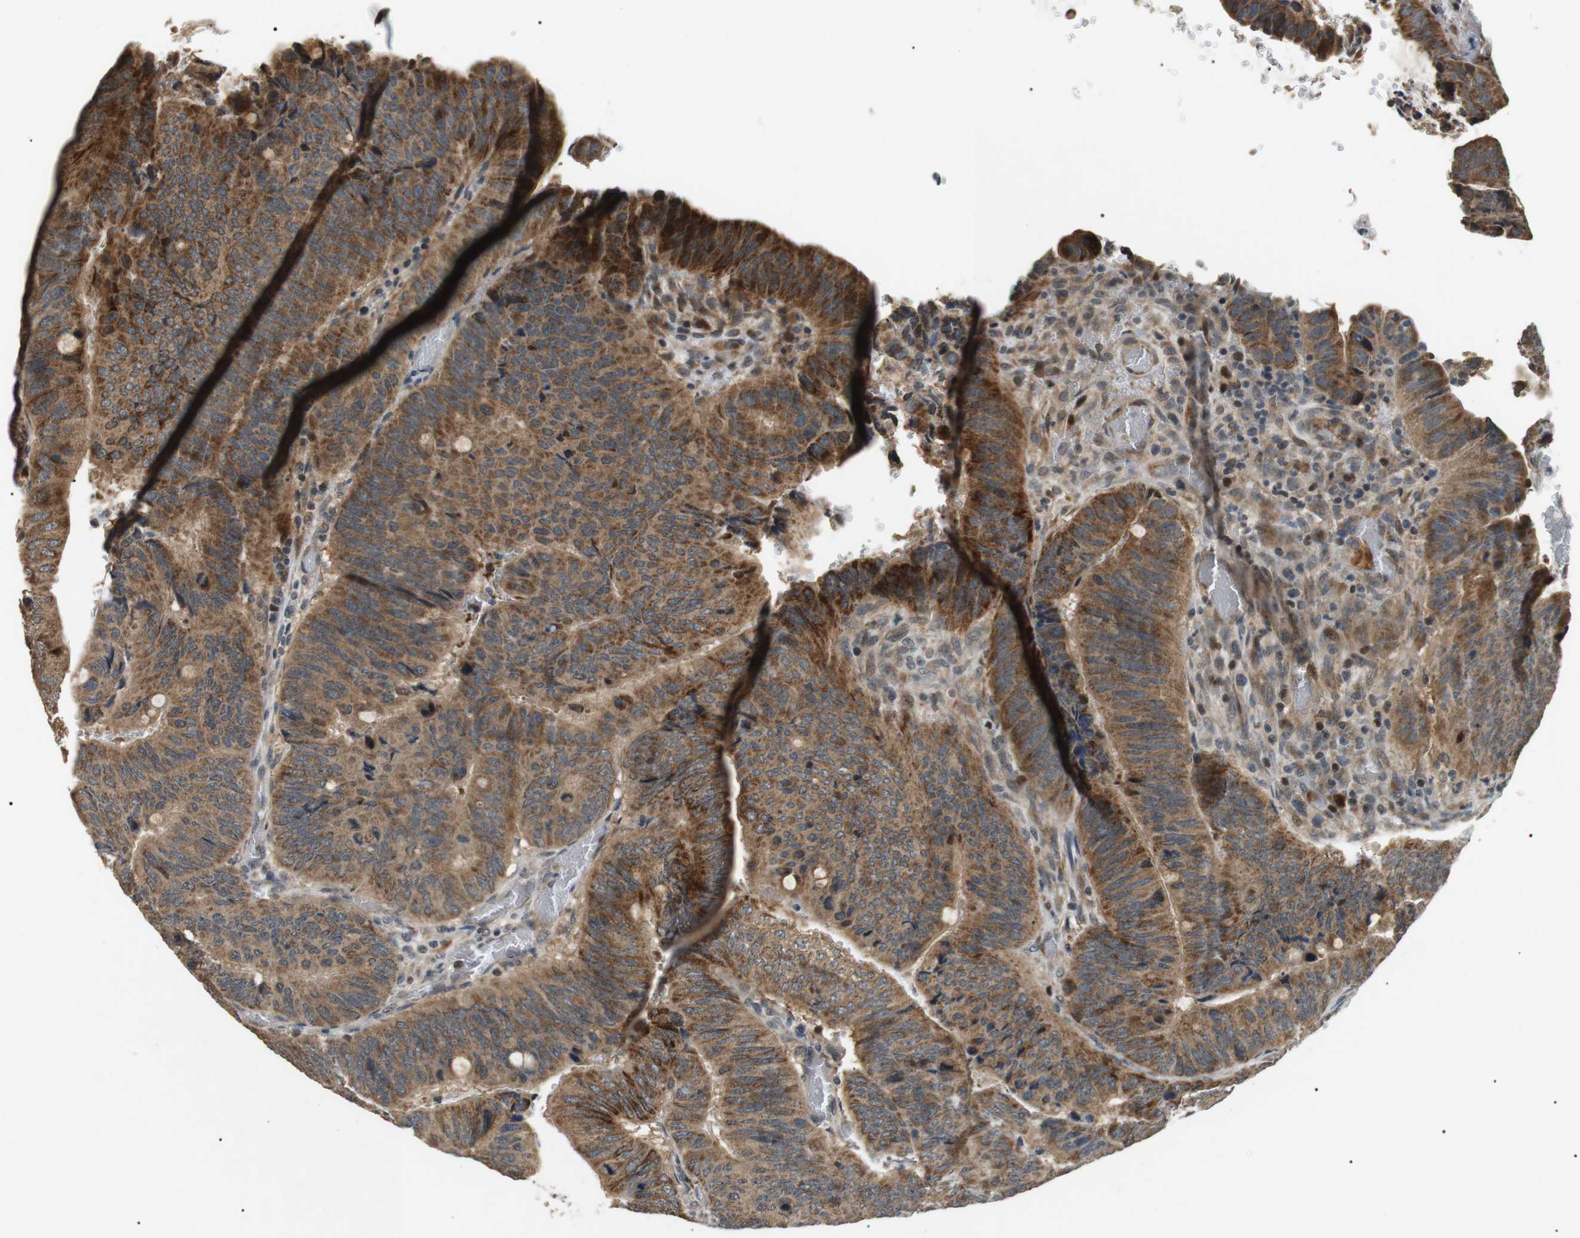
{"staining": {"intensity": "moderate", "quantity": ">75%", "location": "cytoplasmic/membranous"}, "tissue": "colorectal cancer", "cell_type": "Tumor cells", "image_type": "cancer", "snomed": [{"axis": "morphology", "description": "Normal tissue, NOS"}, {"axis": "morphology", "description": "Adenocarcinoma, NOS"}, {"axis": "topography", "description": "Rectum"}, {"axis": "topography", "description": "Peripheral nerve tissue"}], "caption": "About >75% of tumor cells in human colorectal cancer reveal moderate cytoplasmic/membranous protein staining as visualized by brown immunohistochemical staining.", "gene": "HSPA13", "patient": {"sex": "male", "age": 92}}